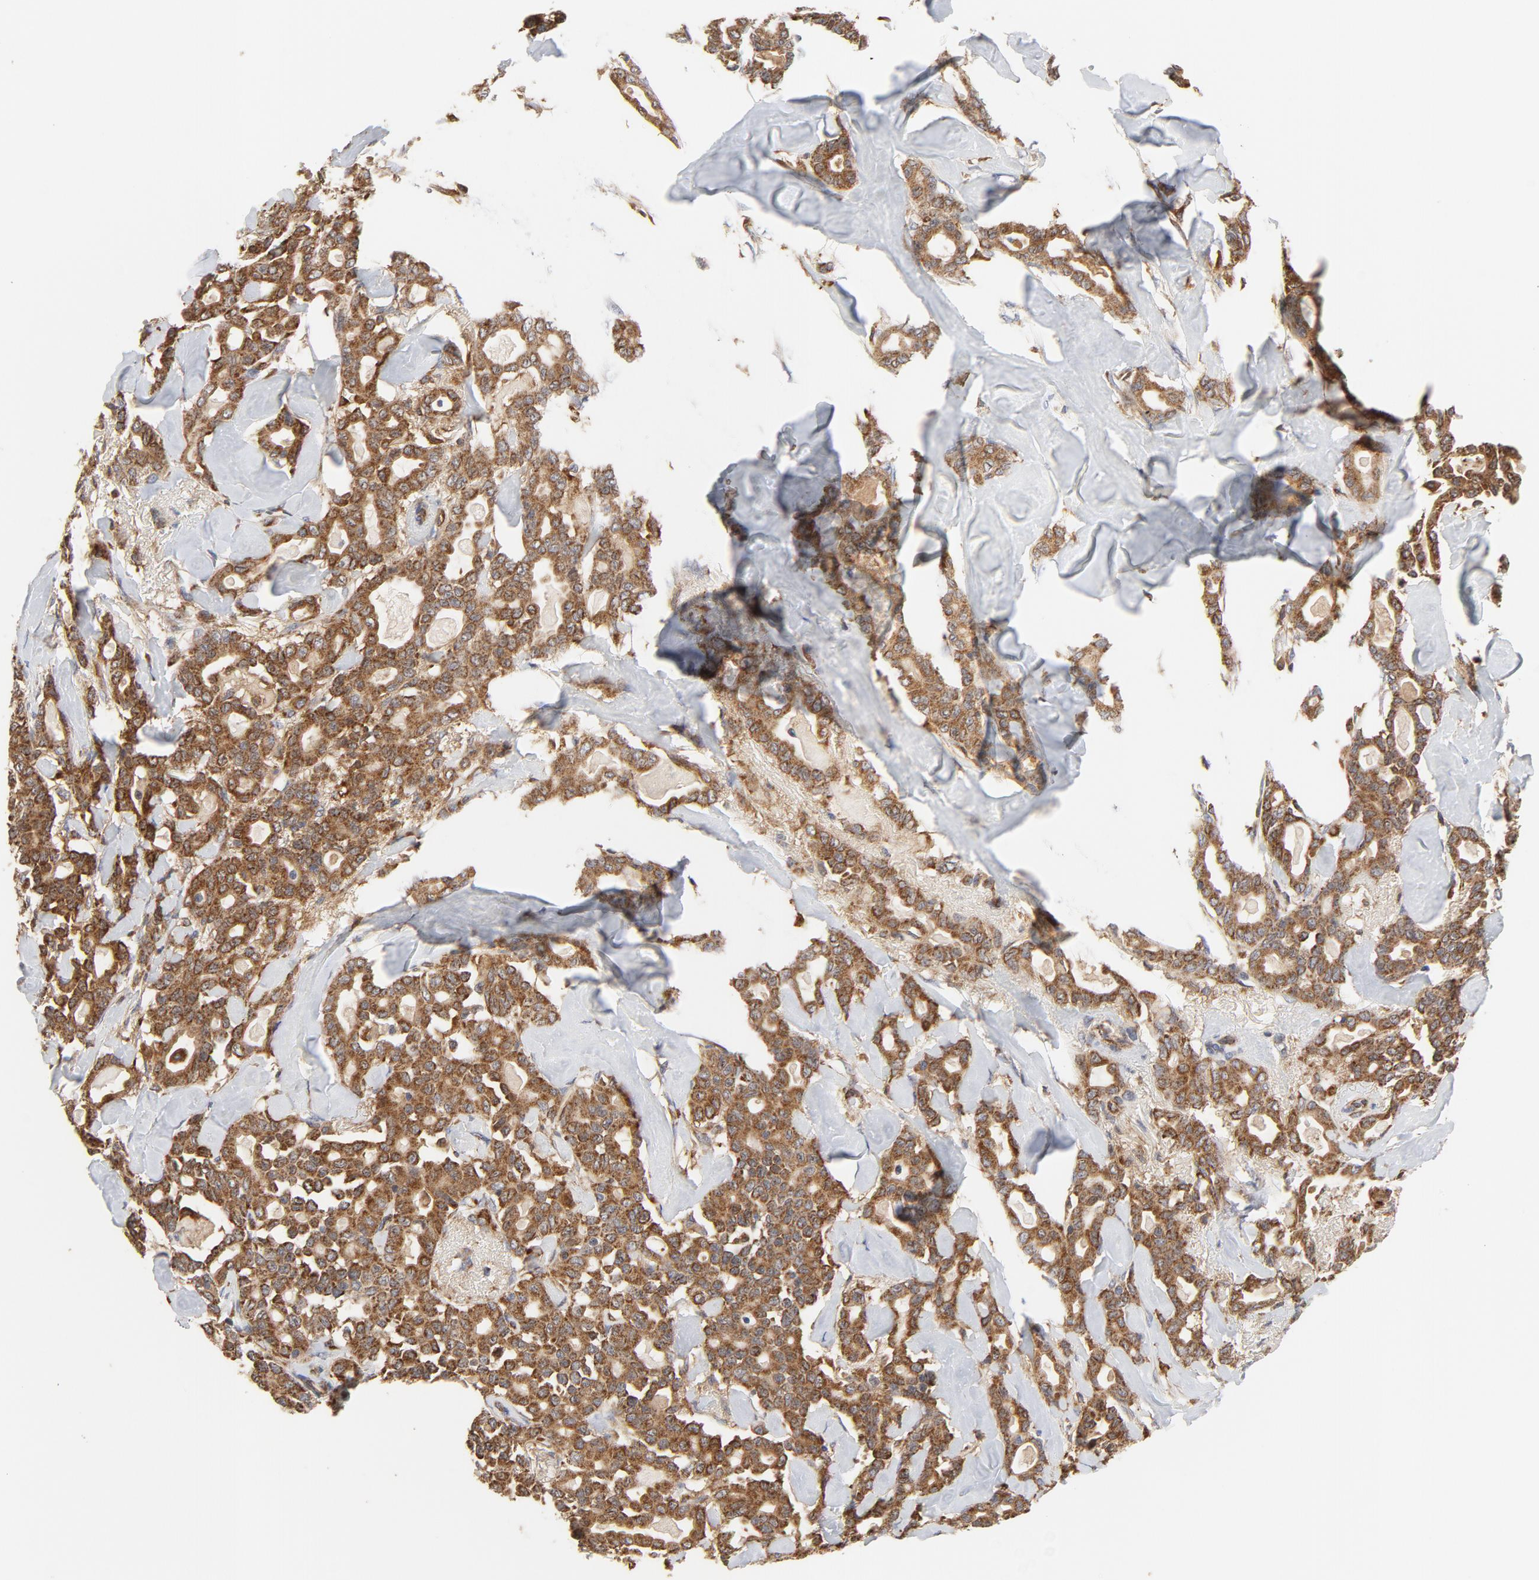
{"staining": {"intensity": "strong", "quantity": ">75%", "location": "cytoplasmic/membranous"}, "tissue": "pancreatic cancer", "cell_type": "Tumor cells", "image_type": "cancer", "snomed": [{"axis": "morphology", "description": "Adenocarcinoma, NOS"}, {"axis": "topography", "description": "Pancreas"}], "caption": "An immunohistochemistry (IHC) image of tumor tissue is shown. Protein staining in brown shows strong cytoplasmic/membranous positivity in pancreatic cancer within tumor cells. Nuclei are stained in blue.", "gene": "RAPGEF4", "patient": {"sex": "male", "age": 63}}